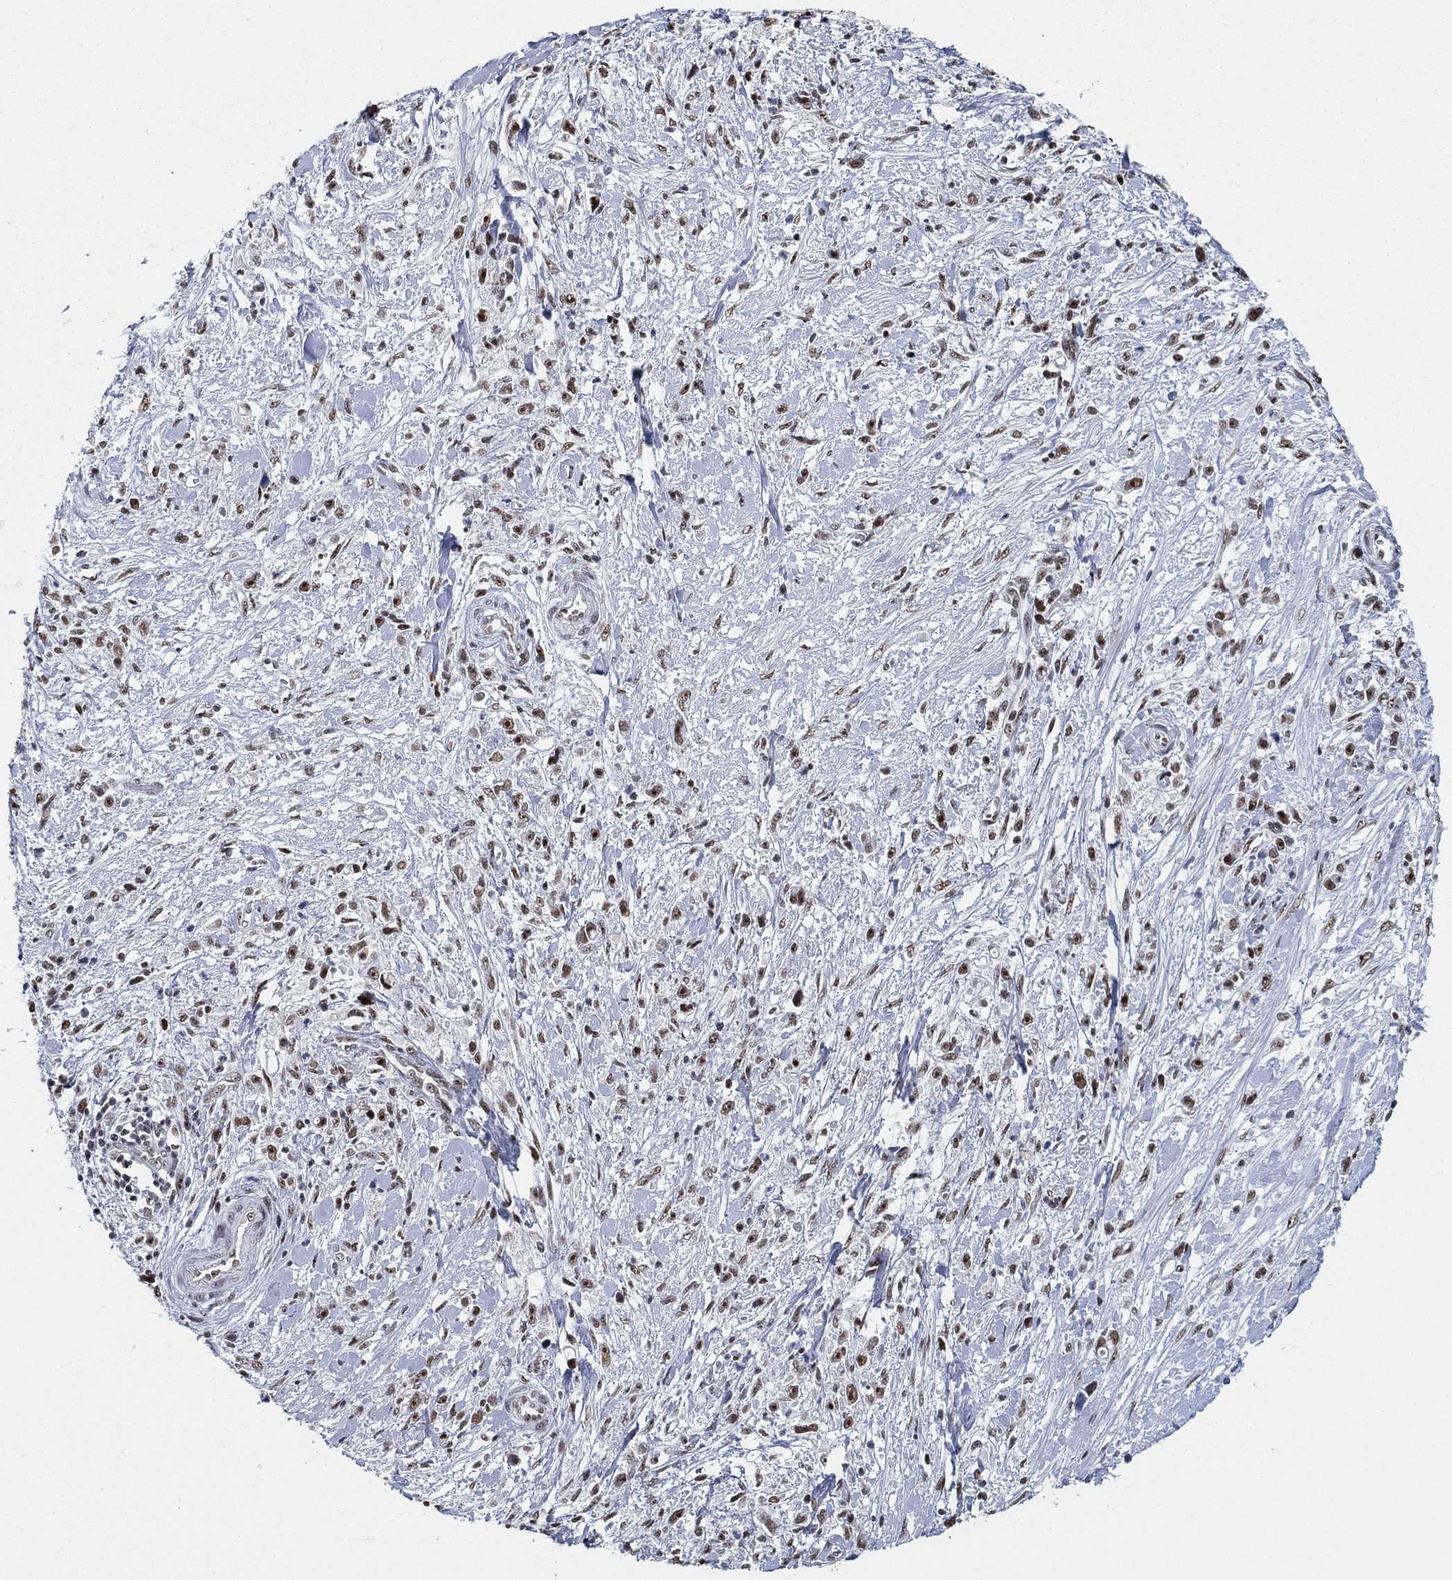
{"staining": {"intensity": "moderate", "quantity": "<25%", "location": "nuclear"}, "tissue": "stomach cancer", "cell_type": "Tumor cells", "image_type": "cancer", "snomed": [{"axis": "morphology", "description": "Adenocarcinoma, NOS"}, {"axis": "topography", "description": "Stomach"}], "caption": "Tumor cells exhibit low levels of moderate nuclear expression in about <25% of cells in stomach cancer. The staining is performed using DAB (3,3'-diaminobenzidine) brown chromogen to label protein expression. The nuclei are counter-stained blue using hematoxylin.", "gene": "DDX27", "patient": {"sex": "female", "age": 59}}